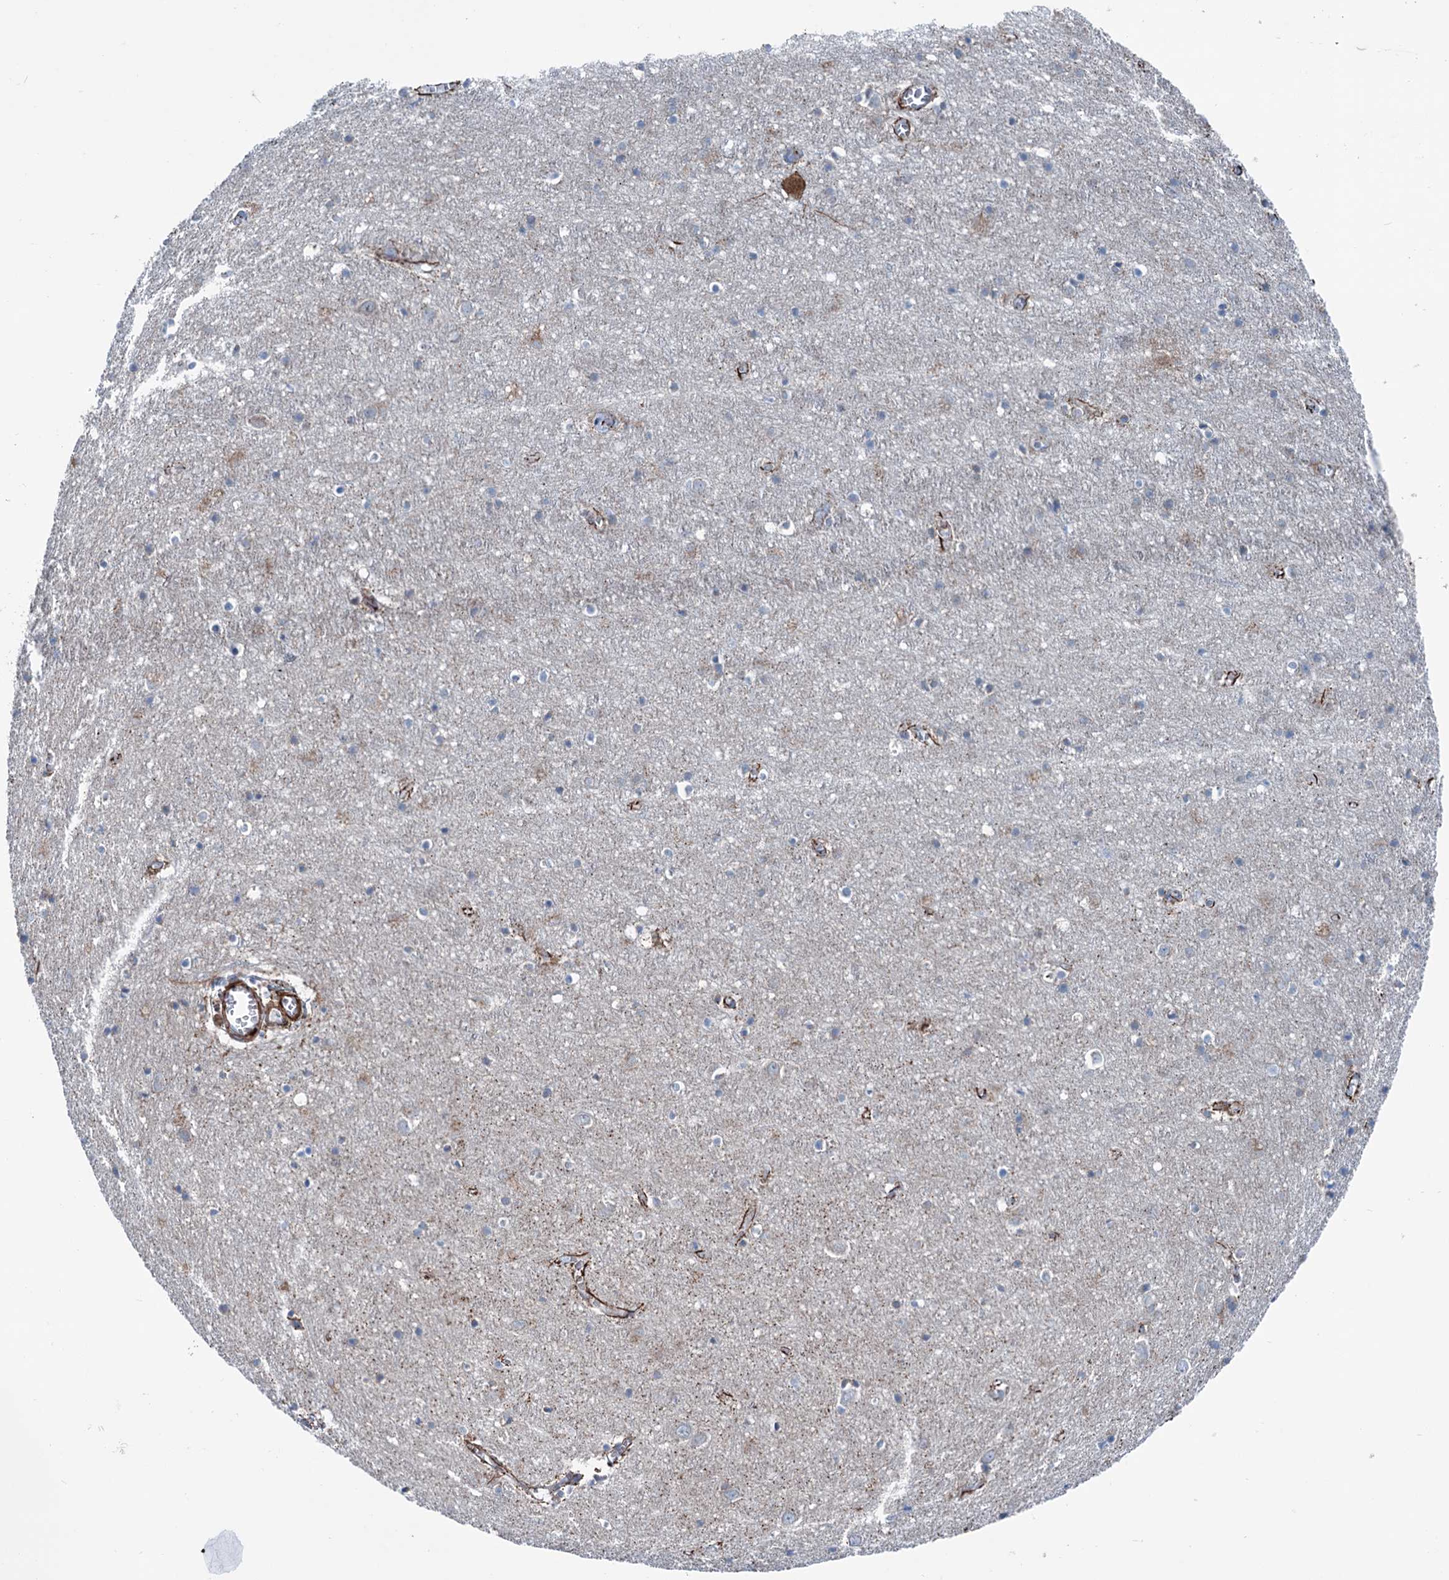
{"staining": {"intensity": "strong", "quantity": ">75%", "location": "cytoplasmic/membranous"}, "tissue": "cerebral cortex", "cell_type": "Endothelial cells", "image_type": "normal", "snomed": [{"axis": "morphology", "description": "Normal tissue, NOS"}, {"axis": "topography", "description": "Cerebral cortex"}], "caption": "IHC of unremarkable human cerebral cortex exhibits high levels of strong cytoplasmic/membranous expression in approximately >75% of endothelial cells. (DAB (3,3'-diaminobenzidine) = brown stain, brightfield microscopy at high magnification).", "gene": "CALCOCO1", "patient": {"sex": "female", "age": 64}}